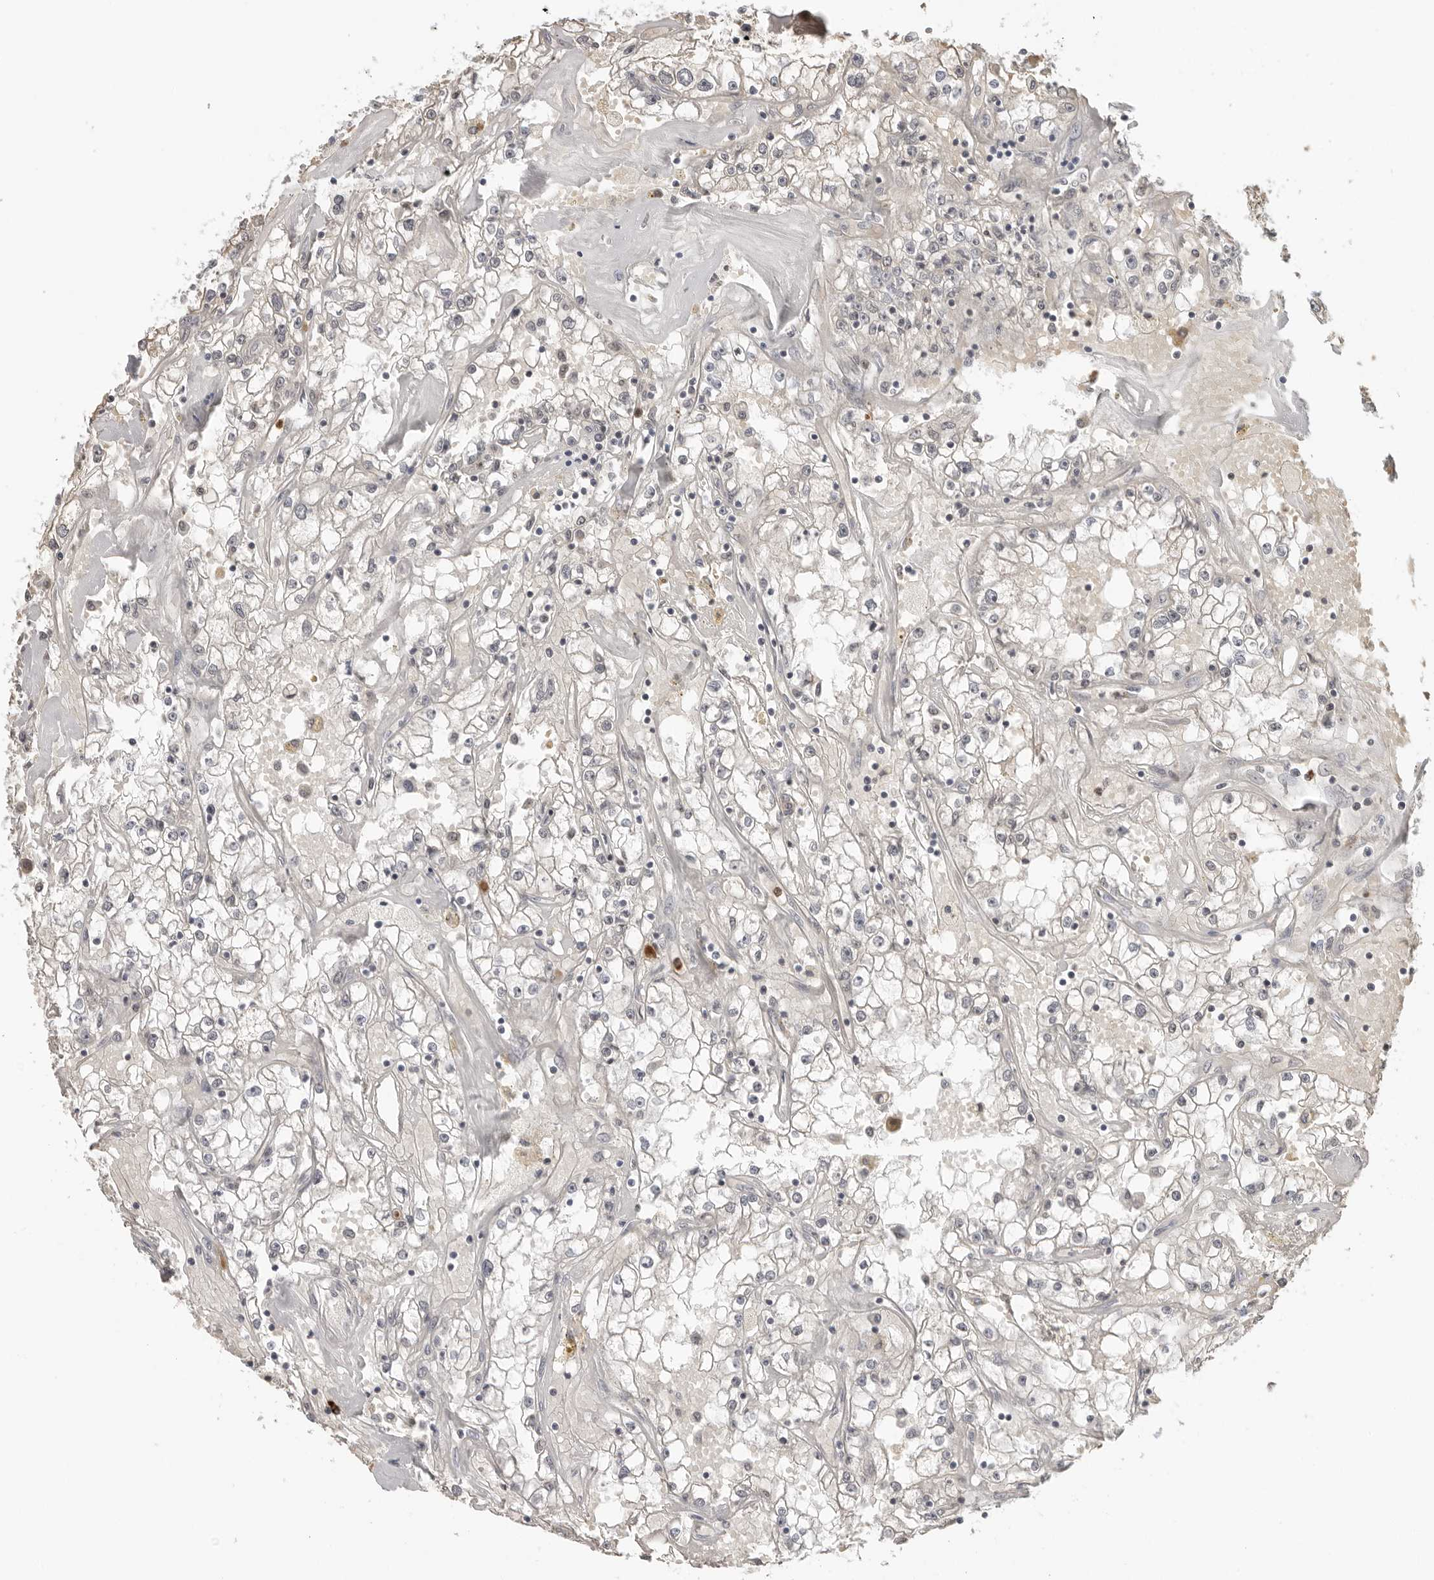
{"staining": {"intensity": "negative", "quantity": "none", "location": "none"}, "tissue": "renal cancer", "cell_type": "Tumor cells", "image_type": "cancer", "snomed": [{"axis": "morphology", "description": "Adenocarcinoma, NOS"}, {"axis": "topography", "description": "Kidney"}], "caption": "Immunohistochemistry micrograph of neoplastic tissue: human adenocarcinoma (renal) stained with DAB shows no significant protein expression in tumor cells.", "gene": "SUGCT", "patient": {"sex": "male", "age": 56}}